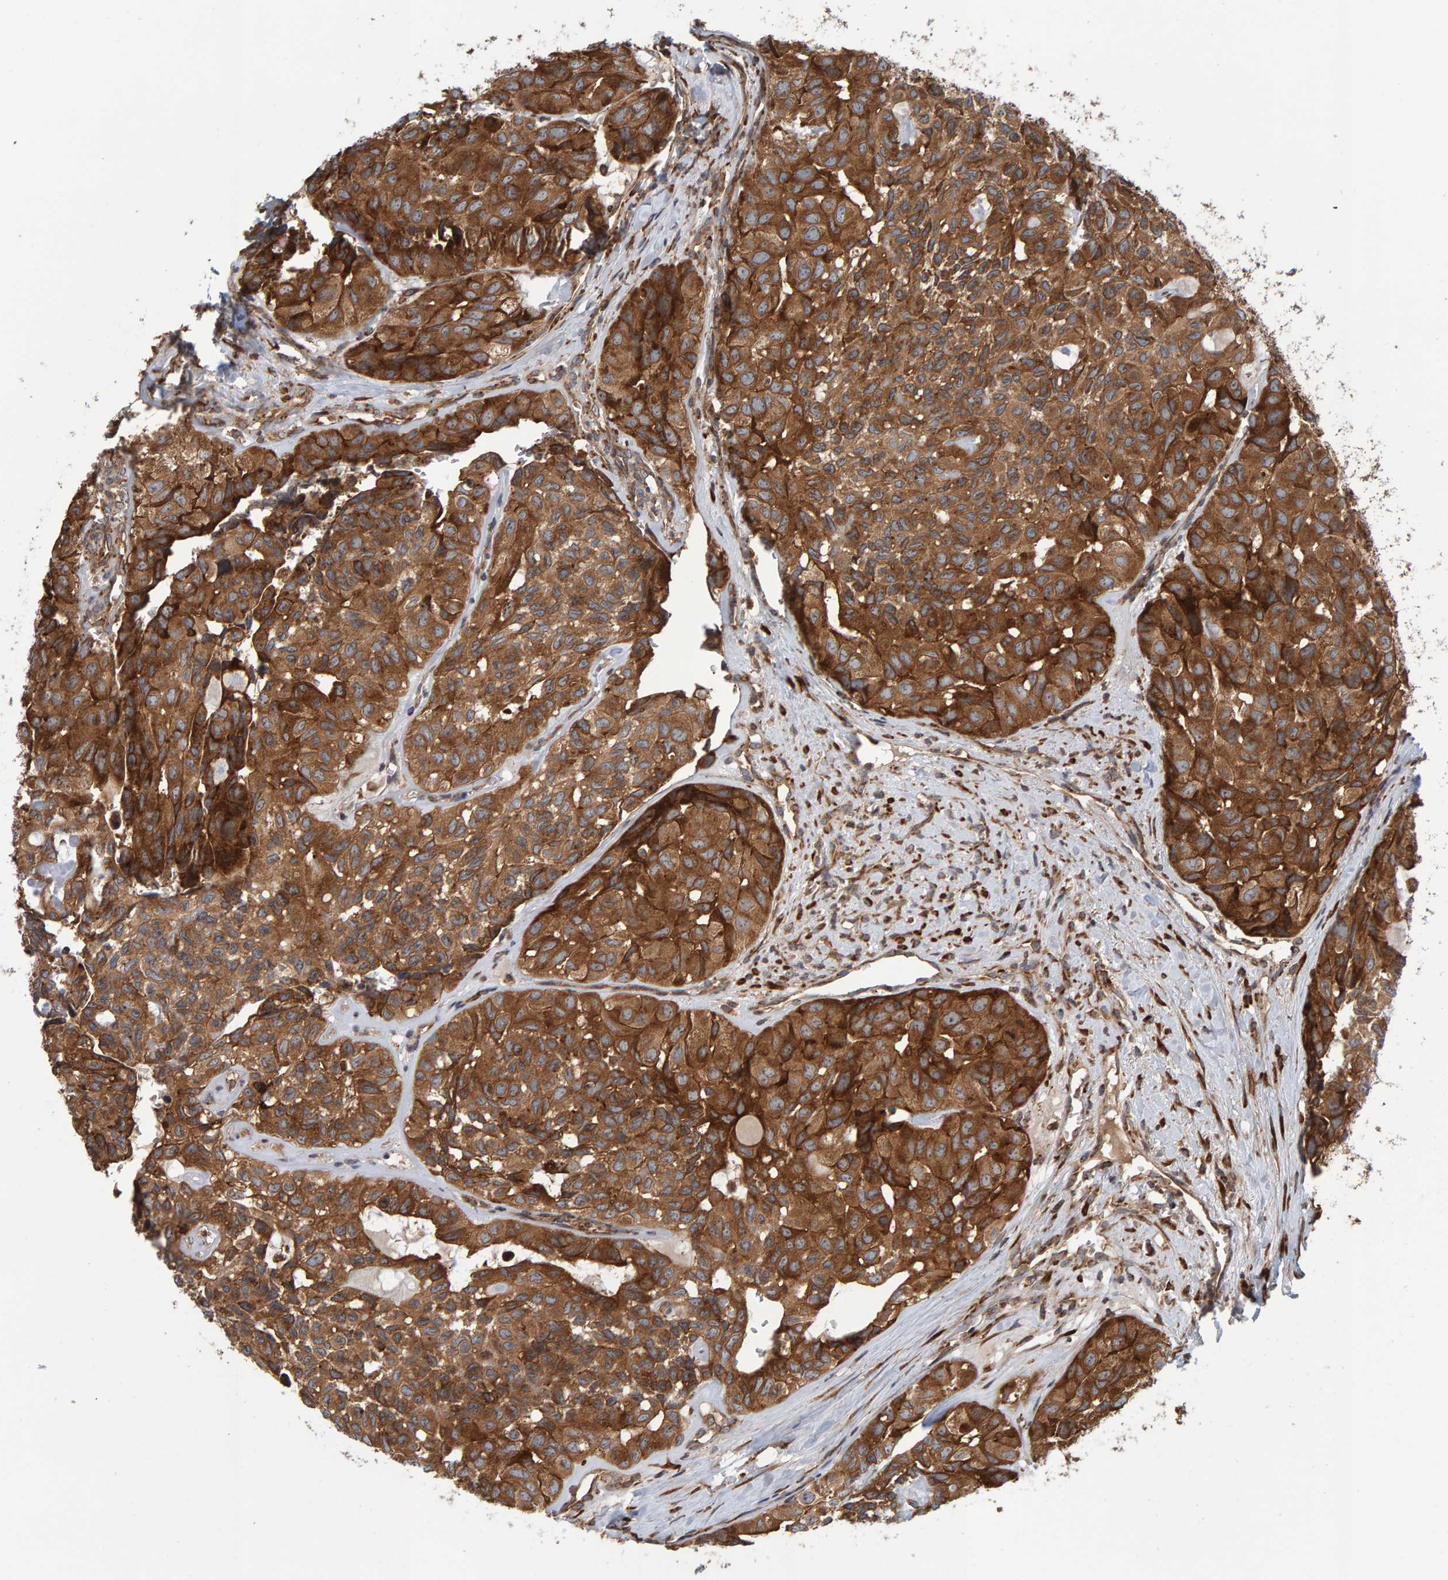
{"staining": {"intensity": "strong", "quantity": ">75%", "location": "cytoplasmic/membranous"}, "tissue": "head and neck cancer", "cell_type": "Tumor cells", "image_type": "cancer", "snomed": [{"axis": "morphology", "description": "Adenocarcinoma, NOS"}, {"axis": "topography", "description": "Salivary gland, NOS"}, {"axis": "topography", "description": "Head-Neck"}], "caption": "DAB (3,3'-diaminobenzidine) immunohistochemical staining of human head and neck cancer (adenocarcinoma) exhibits strong cytoplasmic/membranous protein positivity in about >75% of tumor cells.", "gene": "BAIAP2", "patient": {"sex": "female", "age": 76}}